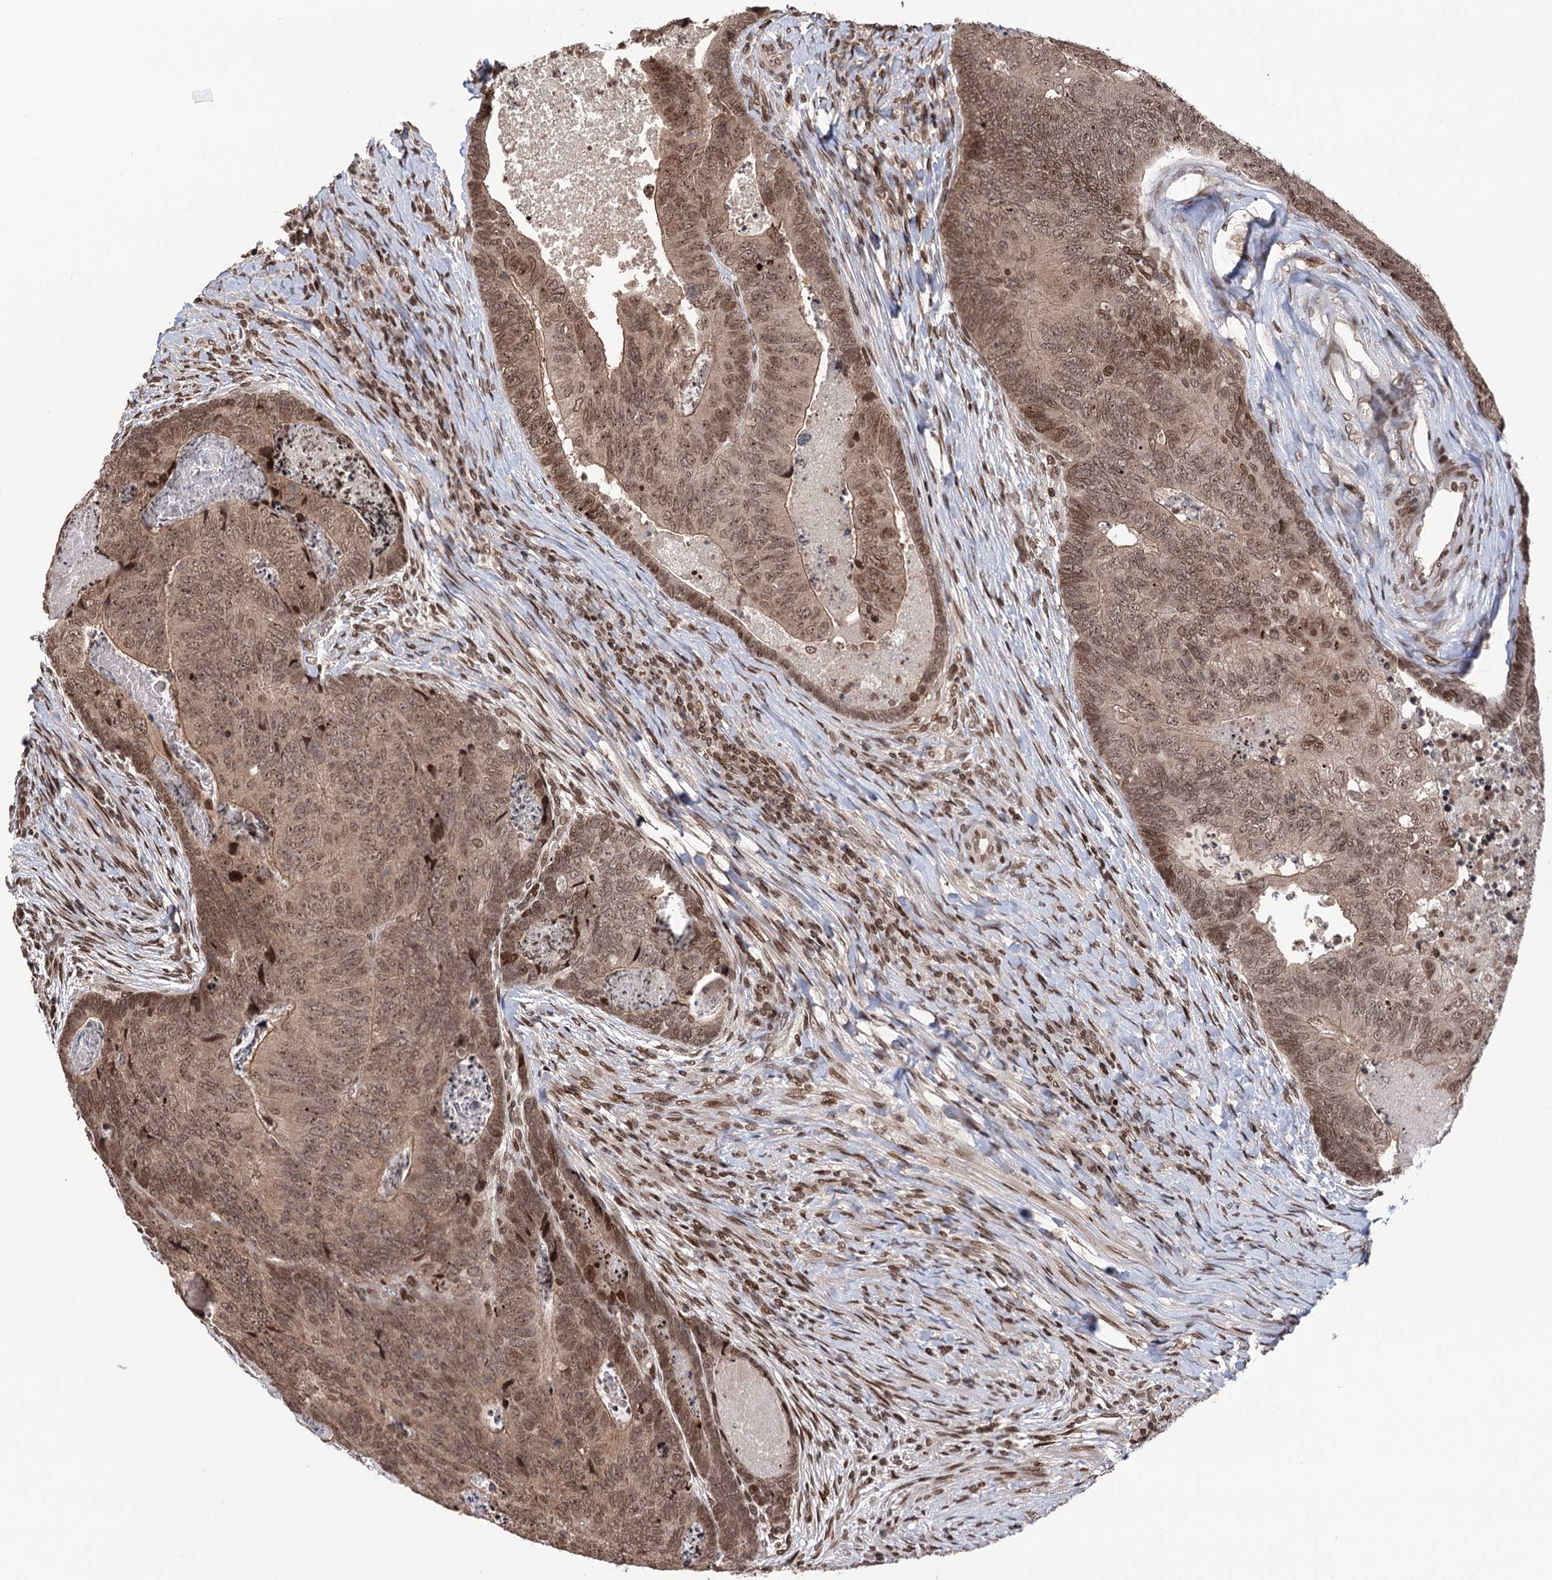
{"staining": {"intensity": "moderate", "quantity": ">75%", "location": "cytoplasmic/membranous,nuclear"}, "tissue": "colorectal cancer", "cell_type": "Tumor cells", "image_type": "cancer", "snomed": [{"axis": "morphology", "description": "Adenocarcinoma, NOS"}, {"axis": "topography", "description": "Colon"}], "caption": "An immunohistochemistry image of neoplastic tissue is shown. Protein staining in brown shows moderate cytoplasmic/membranous and nuclear positivity in adenocarcinoma (colorectal) within tumor cells.", "gene": "CCDC77", "patient": {"sex": "female", "age": 67}}